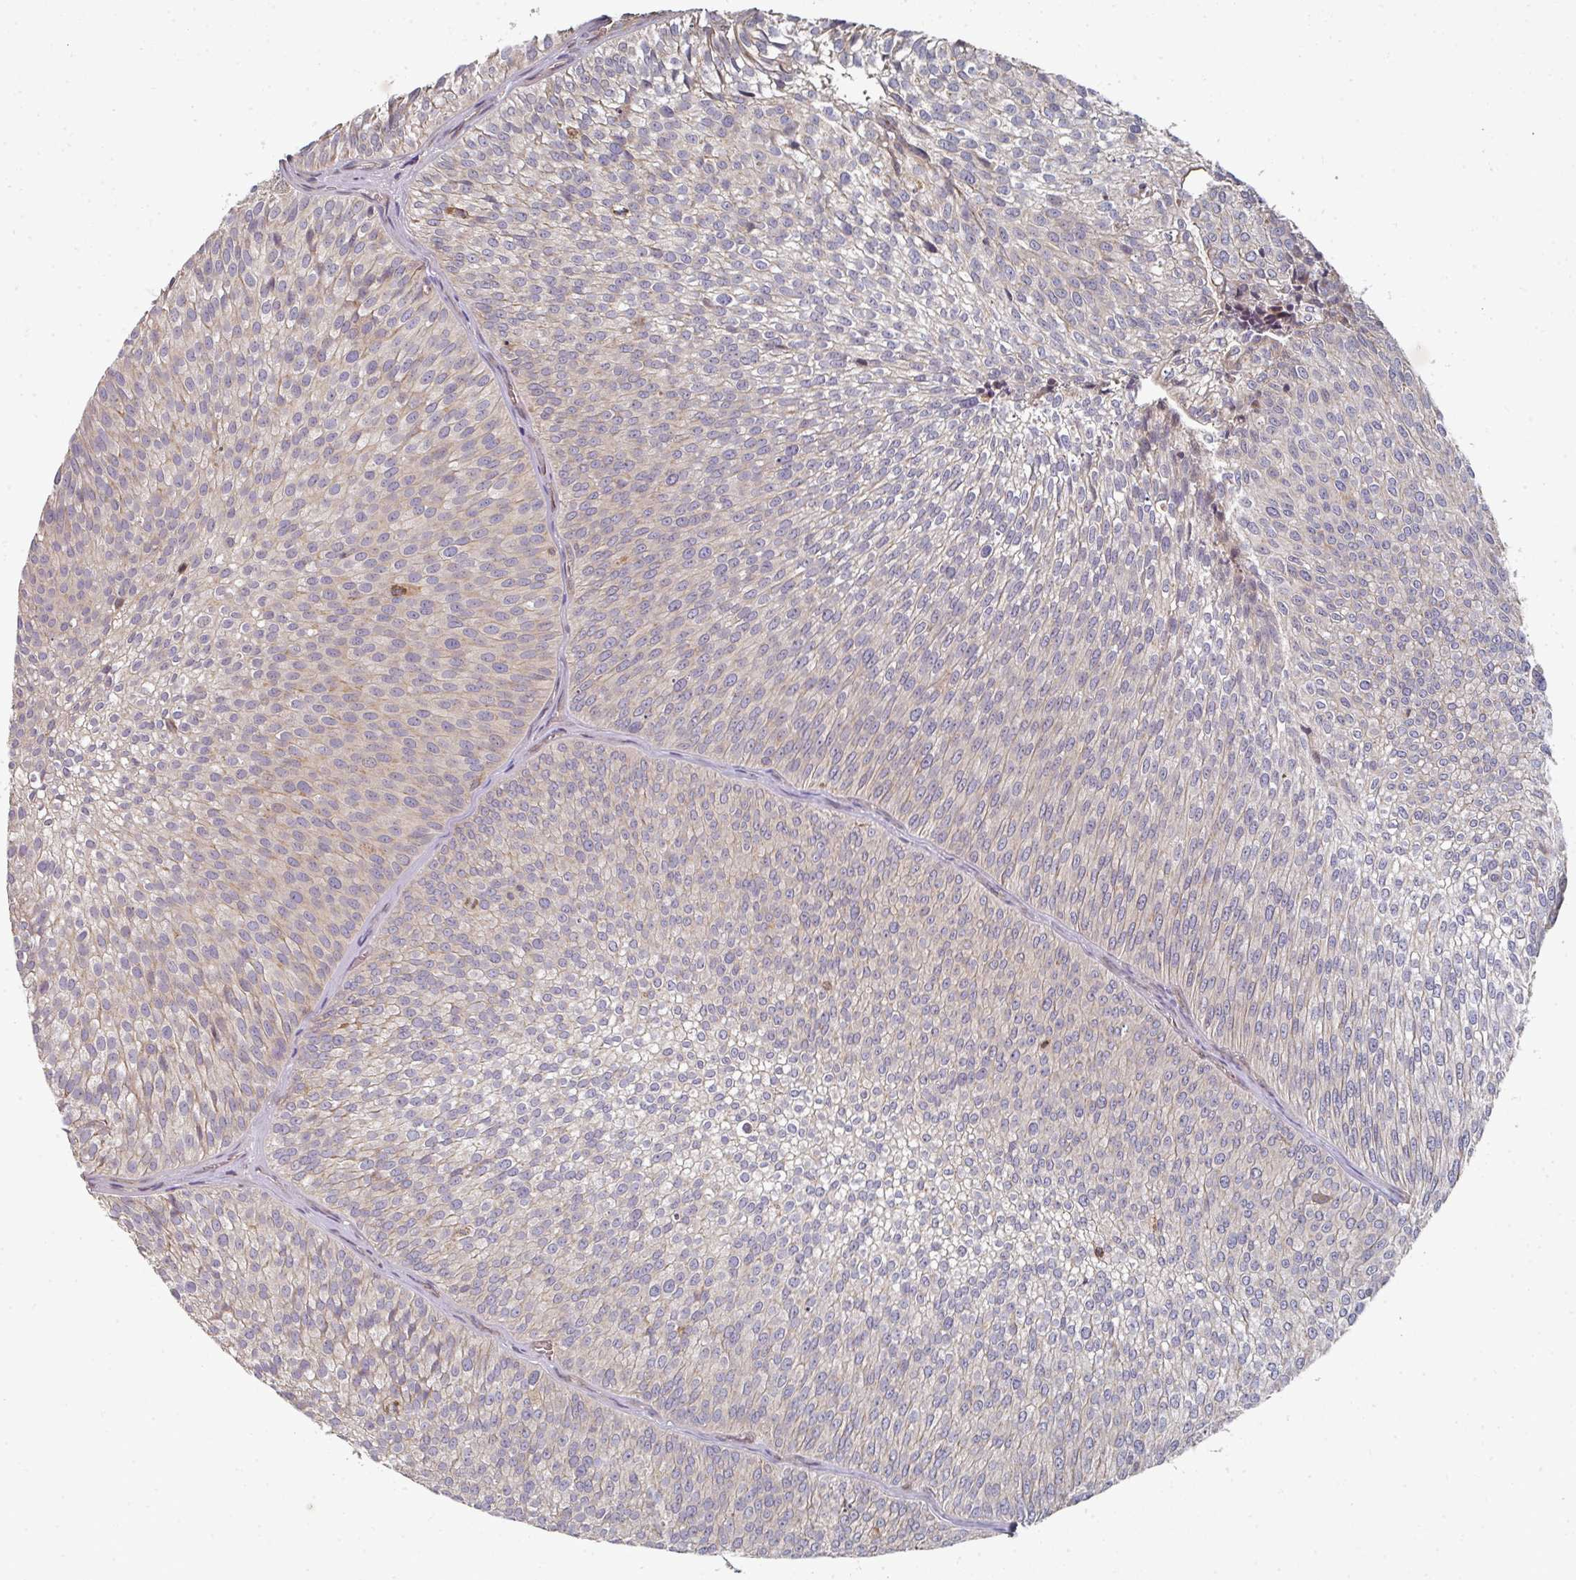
{"staining": {"intensity": "negative", "quantity": "none", "location": "none"}, "tissue": "urothelial cancer", "cell_type": "Tumor cells", "image_type": "cancer", "snomed": [{"axis": "morphology", "description": "Urothelial carcinoma, Low grade"}, {"axis": "topography", "description": "Urinary bladder"}], "caption": "Tumor cells show no significant expression in urothelial cancer.", "gene": "EDEM2", "patient": {"sex": "male", "age": 91}}